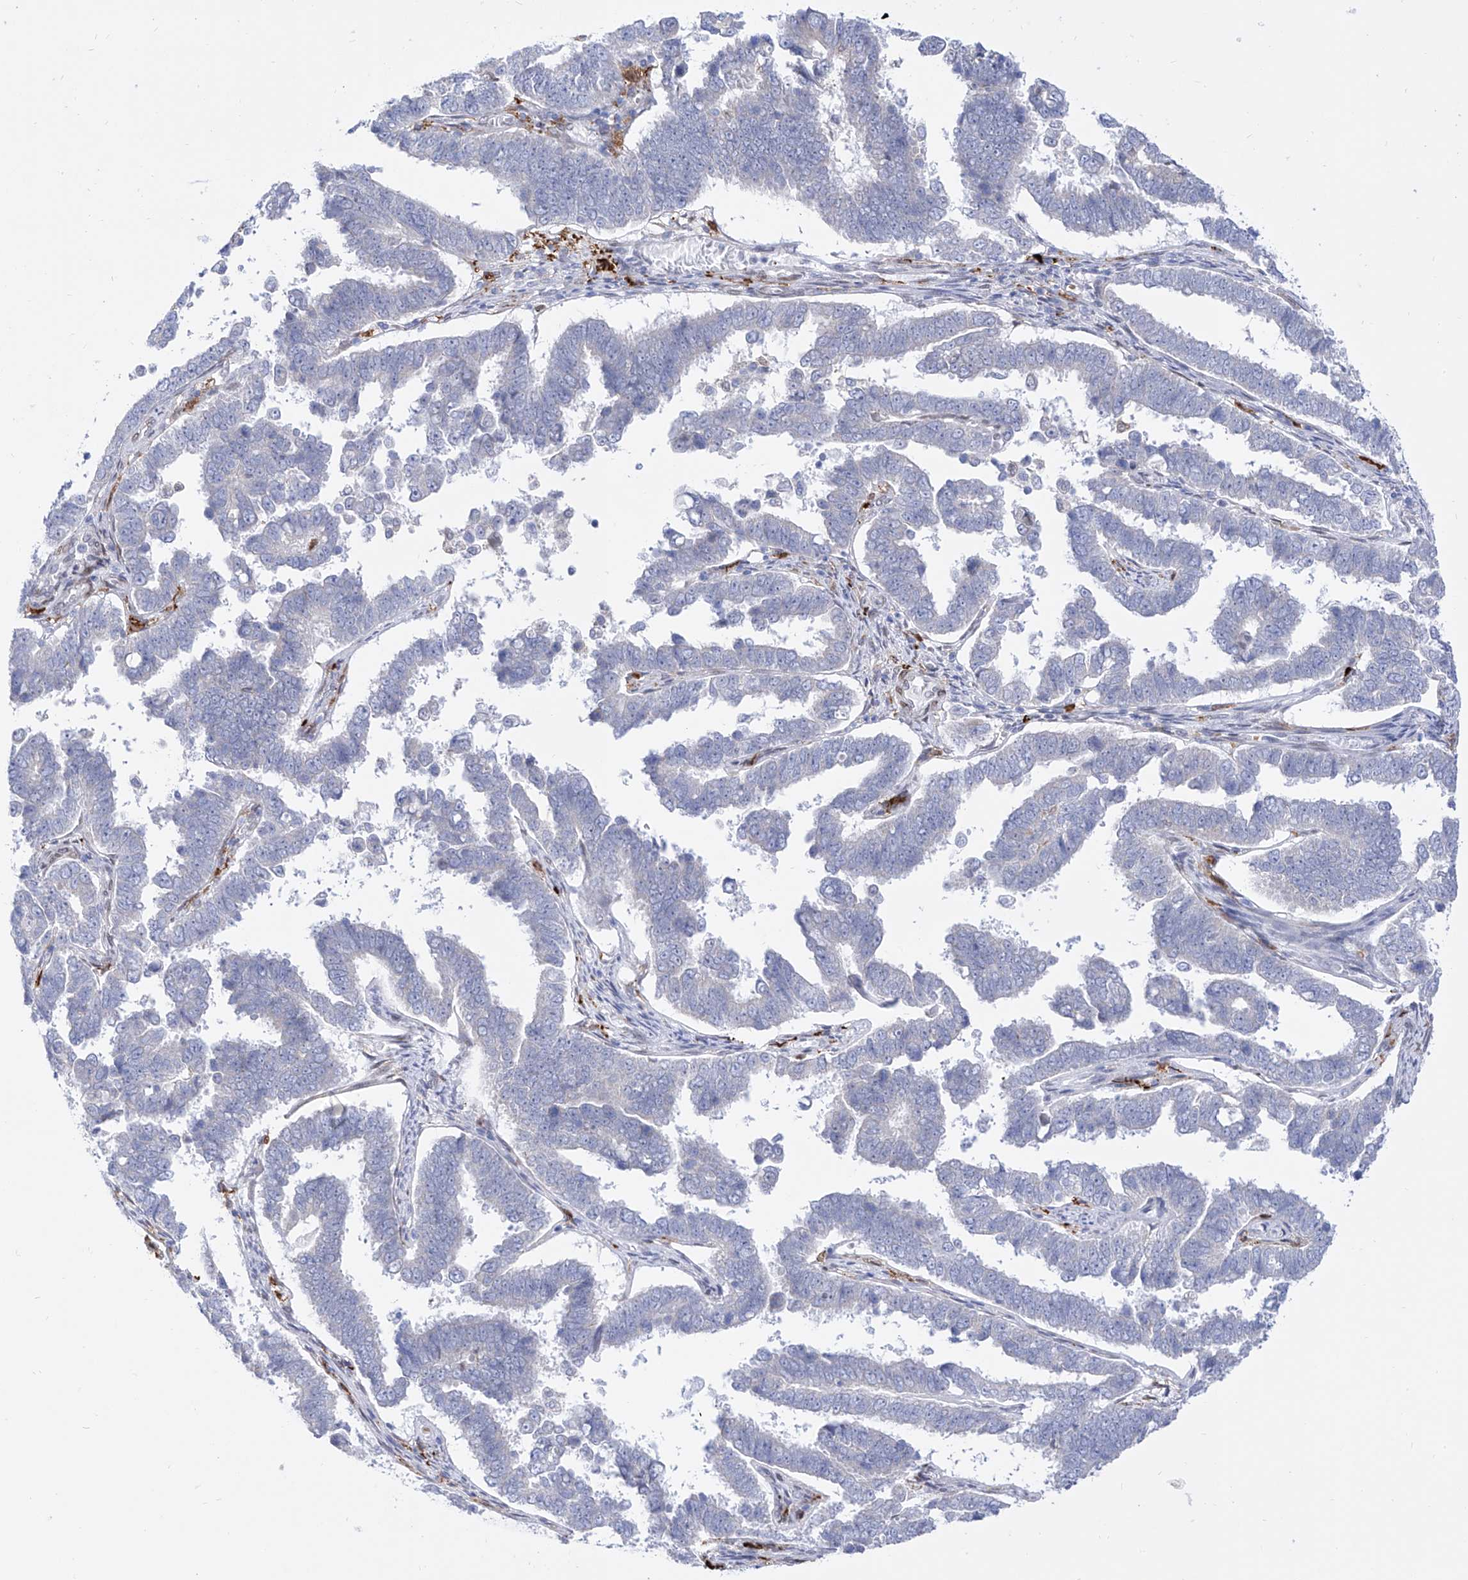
{"staining": {"intensity": "negative", "quantity": "none", "location": "none"}, "tissue": "endometrial cancer", "cell_type": "Tumor cells", "image_type": "cancer", "snomed": [{"axis": "morphology", "description": "Adenocarcinoma, NOS"}, {"axis": "topography", "description": "Endometrium"}], "caption": "A micrograph of endometrial cancer stained for a protein demonstrates no brown staining in tumor cells.", "gene": "LCLAT1", "patient": {"sex": "female", "age": 75}}